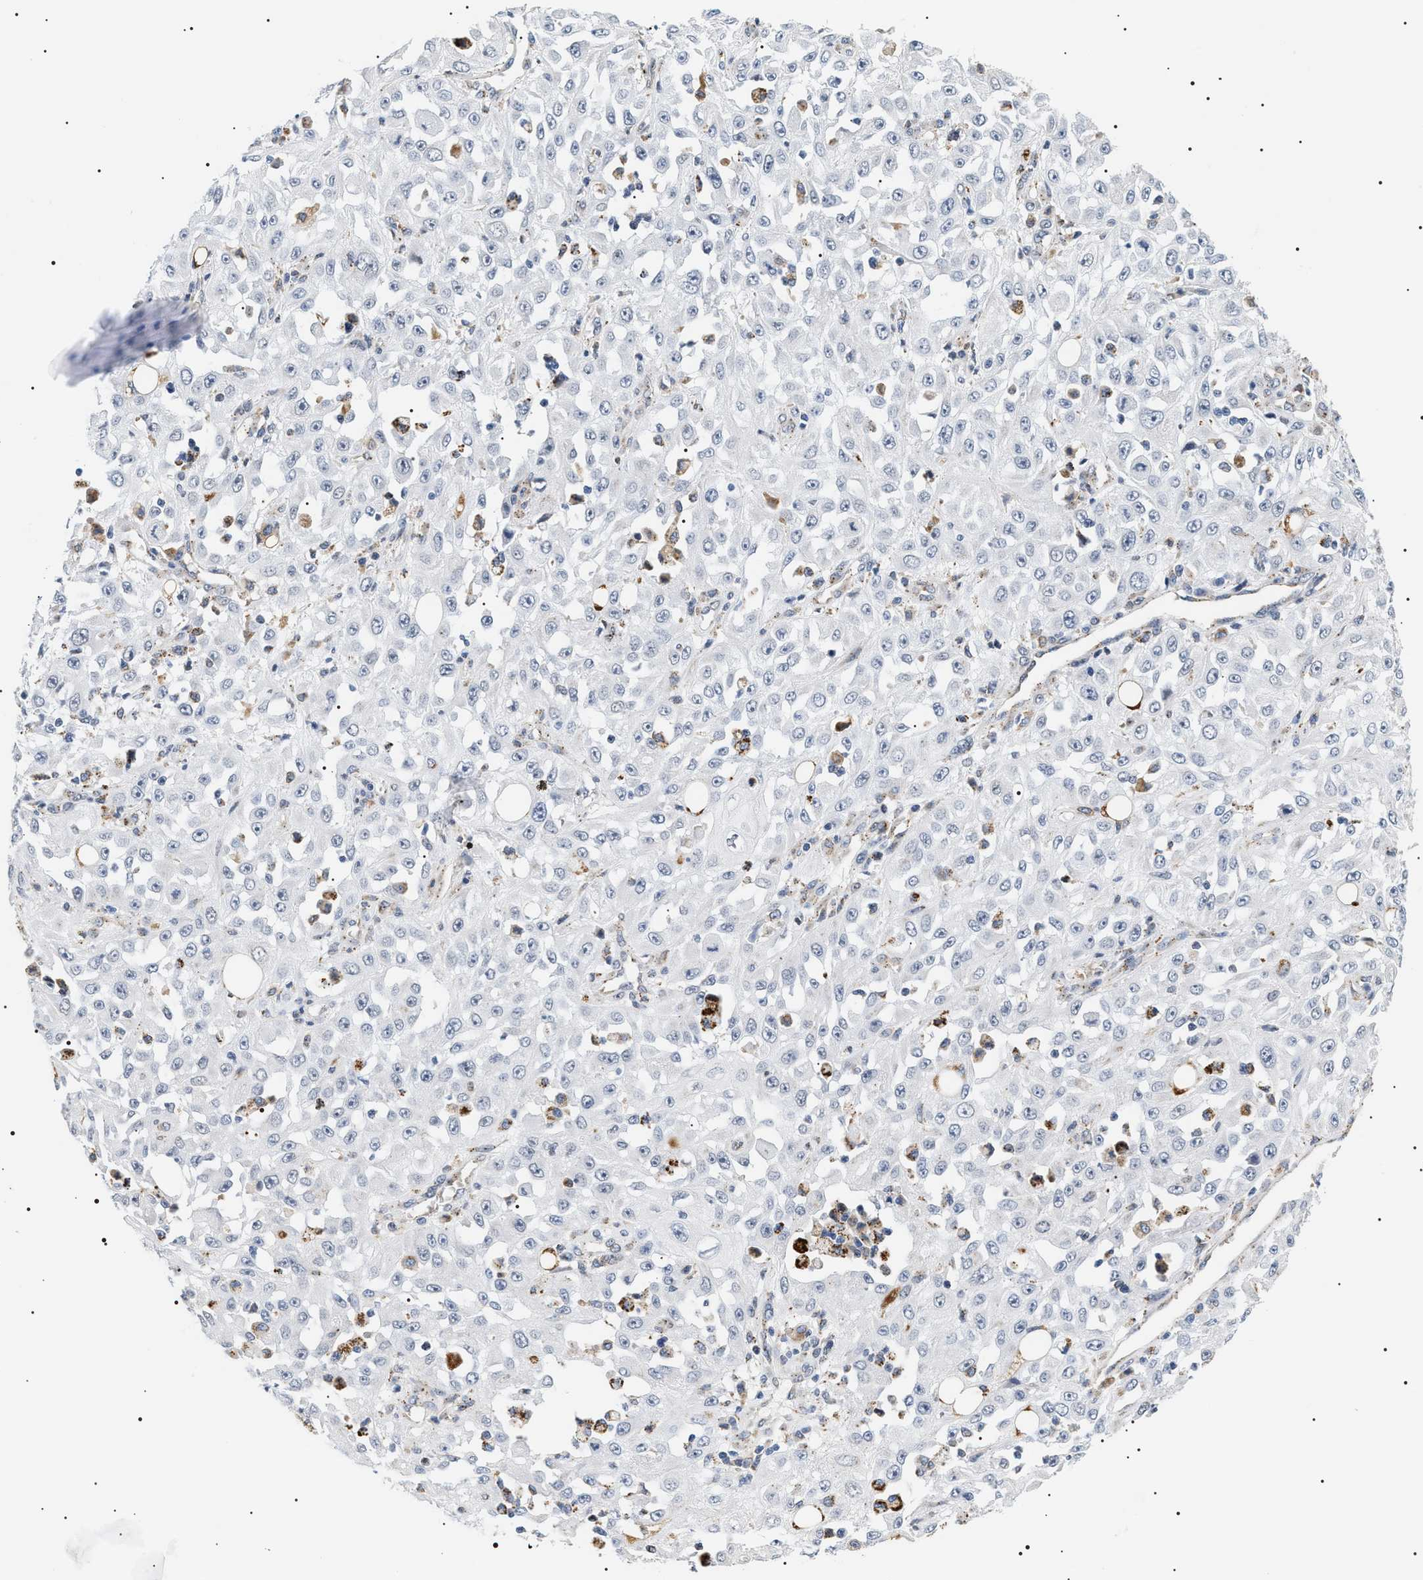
{"staining": {"intensity": "negative", "quantity": "none", "location": "none"}, "tissue": "skin cancer", "cell_type": "Tumor cells", "image_type": "cancer", "snomed": [{"axis": "morphology", "description": "Squamous cell carcinoma, NOS"}, {"axis": "morphology", "description": "Squamous cell carcinoma, metastatic, NOS"}, {"axis": "topography", "description": "Skin"}, {"axis": "topography", "description": "Lymph node"}], "caption": "Human squamous cell carcinoma (skin) stained for a protein using IHC demonstrates no positivity in tumor cells.", "gene": "HSD17B11", "patient": {"sex": "male", "age": 75}}